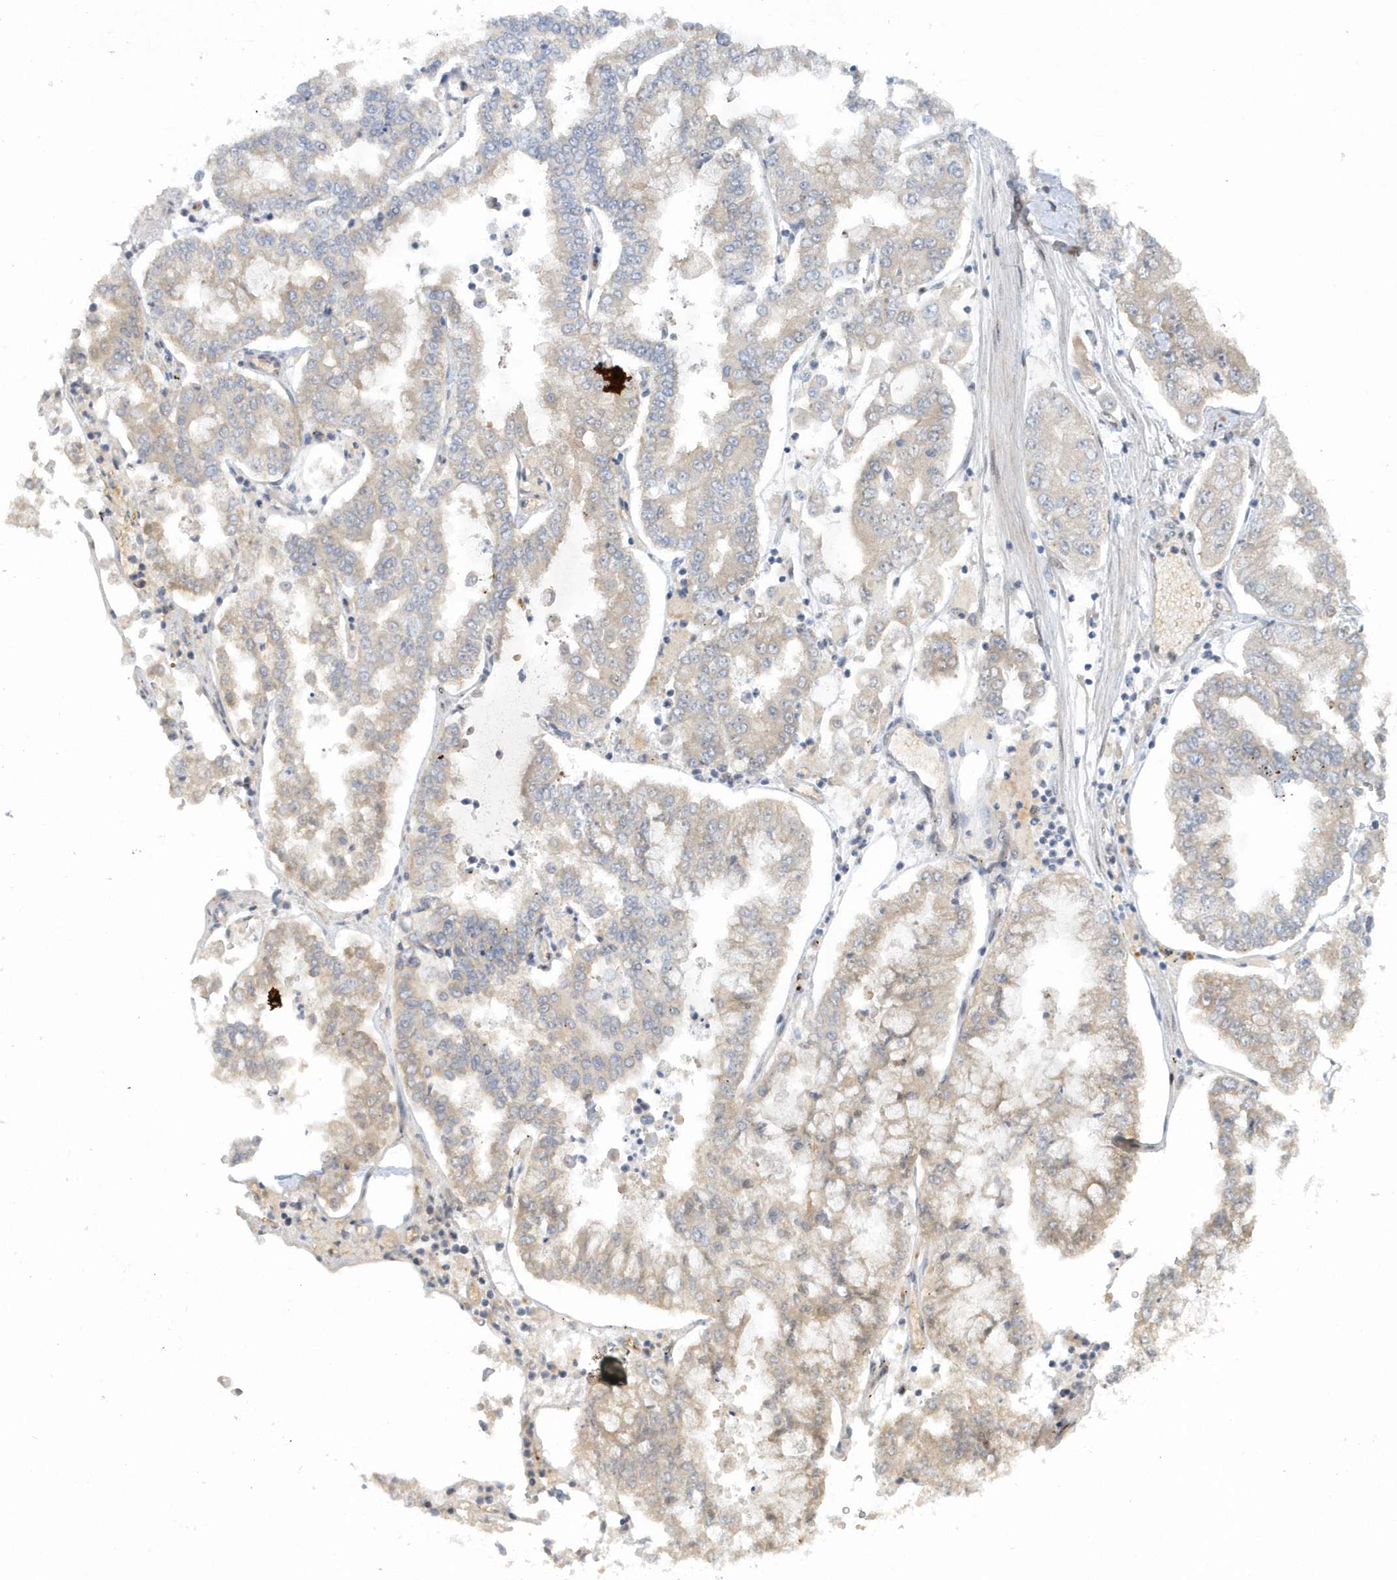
{"staining": {"intensity": "weak", "quantity": "<25%", "location": "cytoplasmic/membranous"}, "tissue": "stomach cancer", "cell_type": "Tumor cells", "image_type": "cancer", "snomed": [{"axis": "morphology", "description": "Adenocarcinoma, NOS"}, {"axis": "topography", "description": "Stomach"}], "caption": "An immunohistochemistry (IHC) micrograph of stomach cancer (adenocarcinoma) is shown. There is no staining in tumor cells of stomach cancer (adenocarcinoma).", "gene": "ATG4A", "patient": {"sex": "male", "age": 76}}